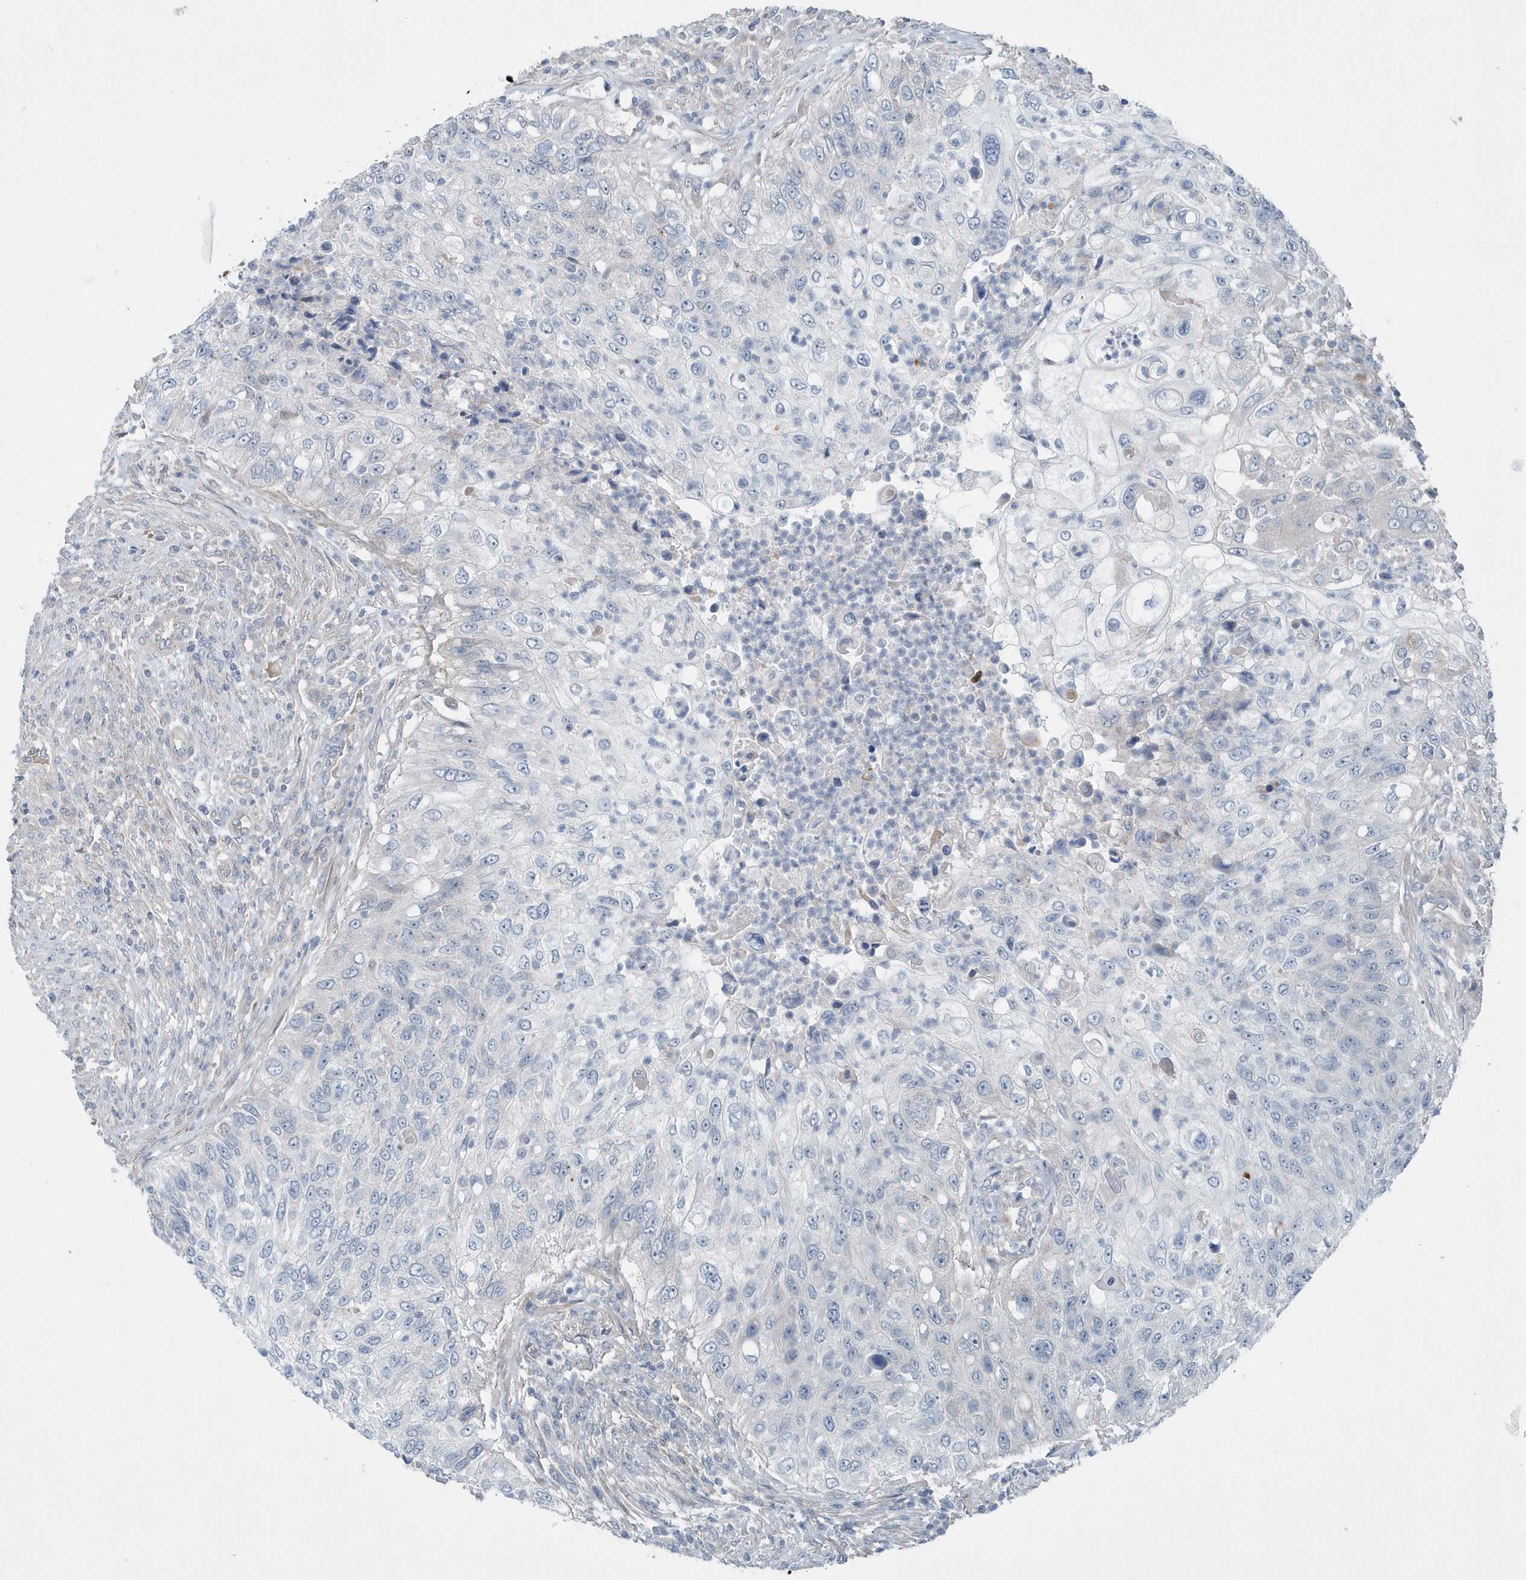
{"staining": {"intensity": "negative", "quantity": "none", "location": "none"}, "tissue": "urothelial cancer", "cell_type": "Tumor cells", "image_type": "cancer", "snomed": [{"axis": "morphology", "description": "Urothelial carcinoma, High grade"}, {"axis": "topography", "description": "Urinary bladder"}], "caption": "Tumor cells show no significant staining in urothelial carcinoma (high-grade).", "gene": "MCC", "patient": {"sex": "female", "age": 60}}